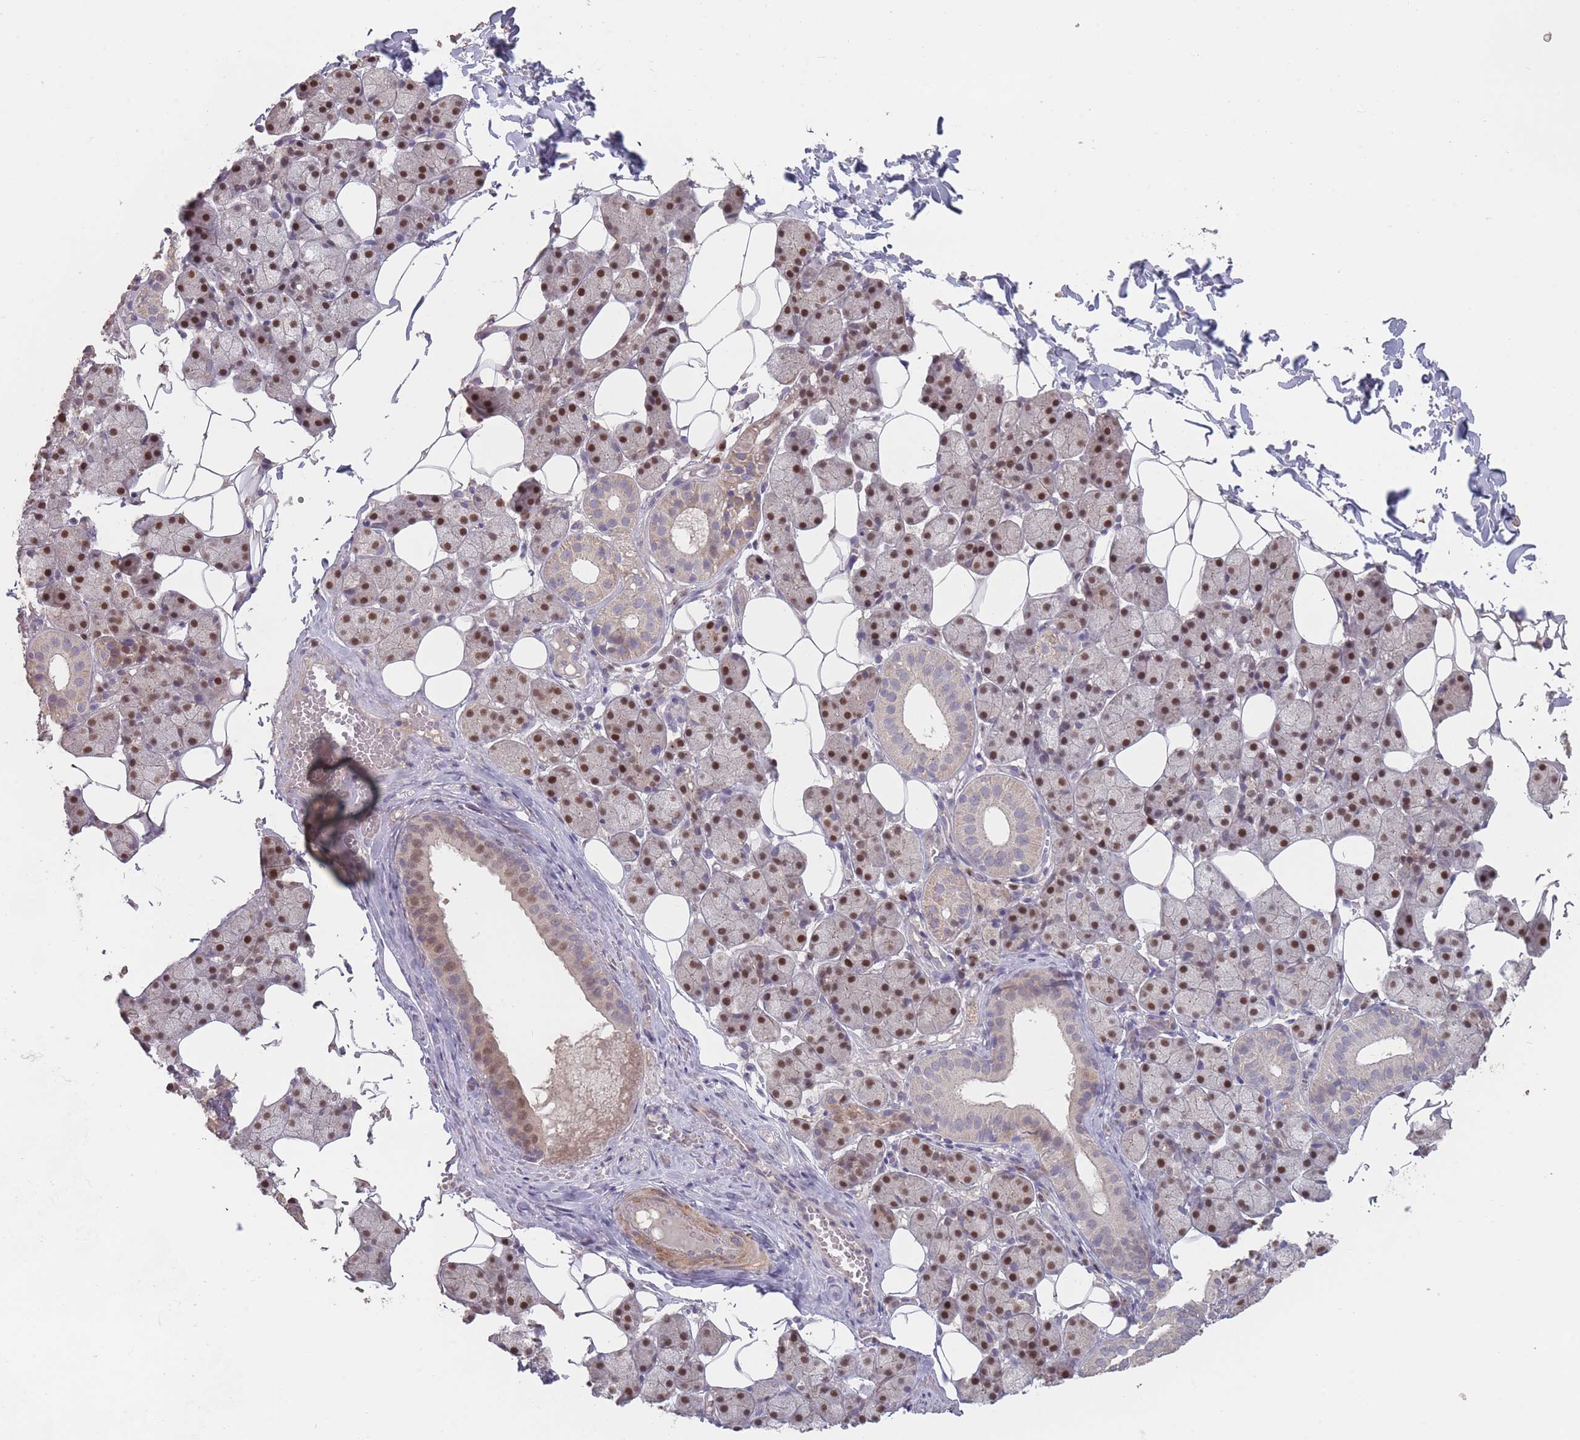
{"staining": {"intensity": "moderate", "quantity": ">75%", "location": "nuclear"}, "tissue": "salivary gland", "cell_type": "Glandular cells", "image_type": "normal", "snomed": [{"axis": "morphology", "description": "Normal tissue, NOS"}, {"axis": "topography", "description": "Salivary gland"}], "caption": "Salivary gland stained for a protein (brown) exhibits moderate nuclear positive positivity in about >75% of glandular cells.", "gene": "ERCC6L", "patient": {"sex": "female", "age": 33}}